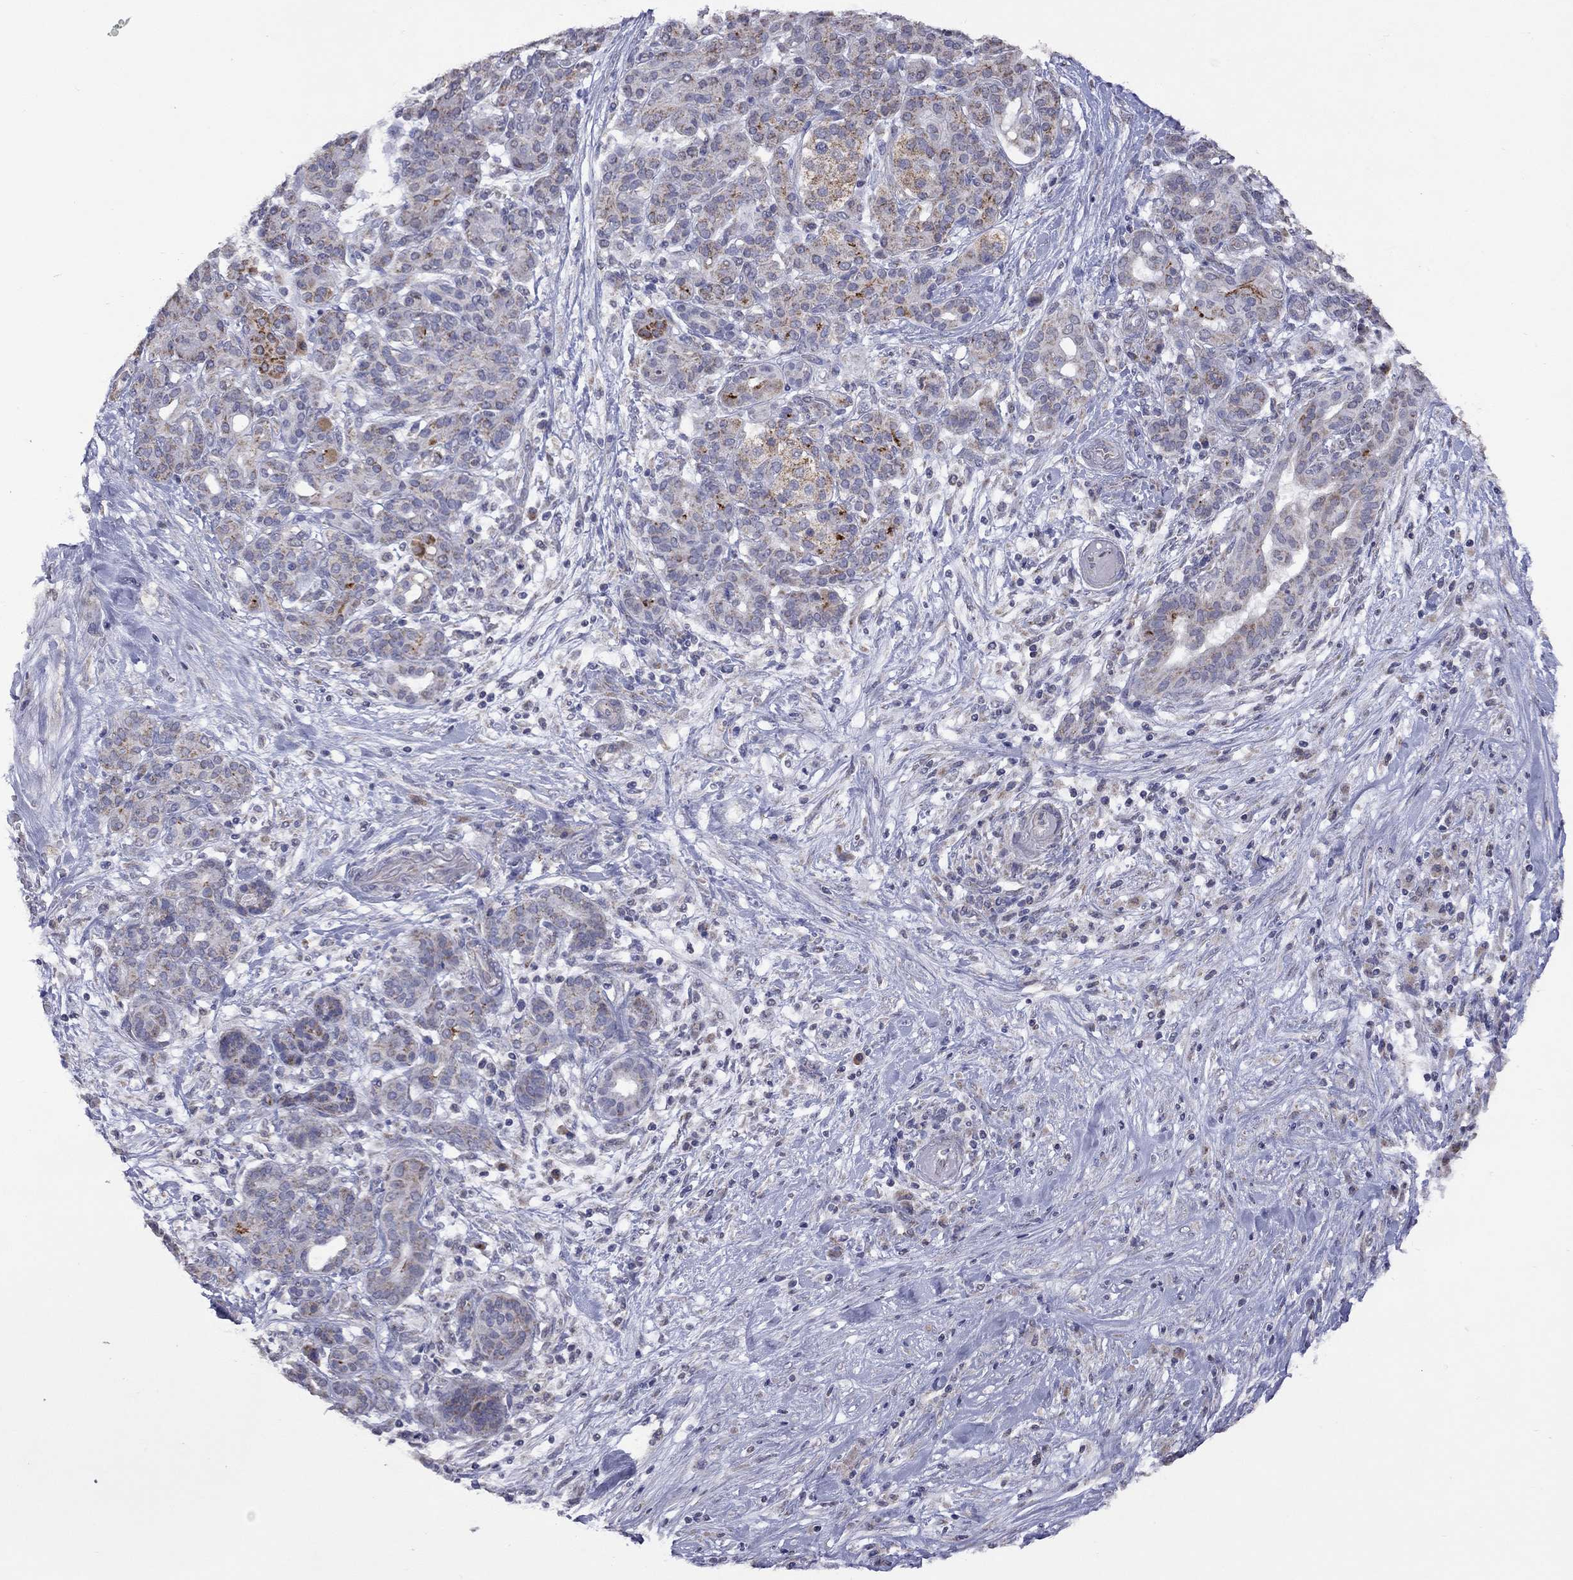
{"staining": {"intensity": "moderate", "quantity": "<25%", "location": "cytoplasmic/membranous"}, "tissue": "pancreatic cancer", "cell_type": "Tumor cells", "image_type": "cancer", "snomed": [{"axis": "morphology", "description": "Adenocarcinoma, NOS"}, {"axis": "topography", "description": "Pancreas"}], "caption": "Tumor cells demonstrate low levels of moderate cytoplasmic/membranous positivity in approximately <25% of cells in human adenocarcinoma (pancreatic).", "gene": "NDUFB1", "patient": {"sex": "male", "age": 44}}